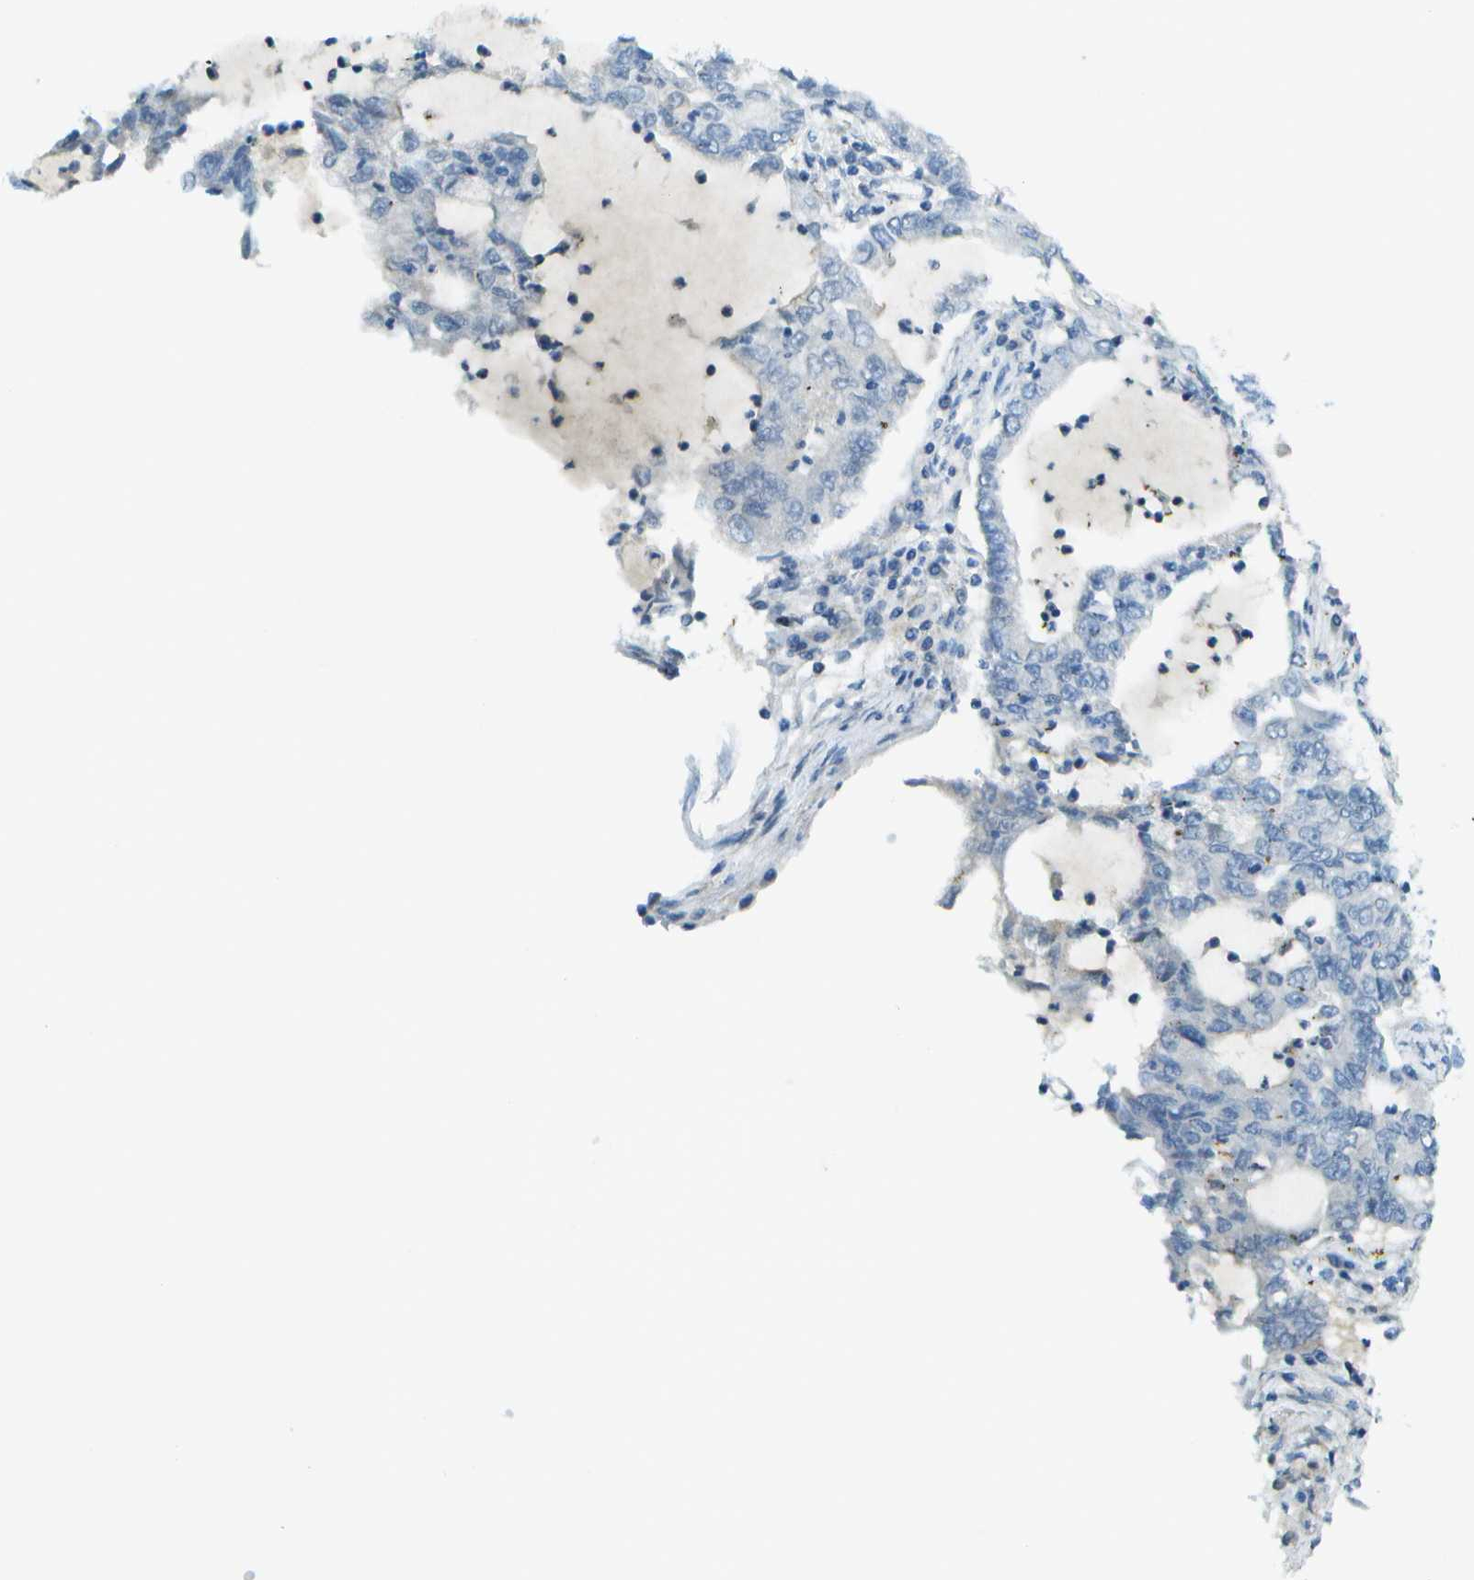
{"staining": {"intensity": "negative", "quantity": "none", "location": "none"}, "tissue": "lung cancer", "cell_type": "Tumor cells", "image_type": "cancer", "snomed": [{"axis": "morphology", "description": "Adenocarcinoma, NOS"}, {"axis": "topography", "description": "Lung"}], "caption": "There is no significant positivity in tumor cells of lung adenocarcinoma.", "gene": "C1S", "patient": {"sex": "female", "age": 51}}